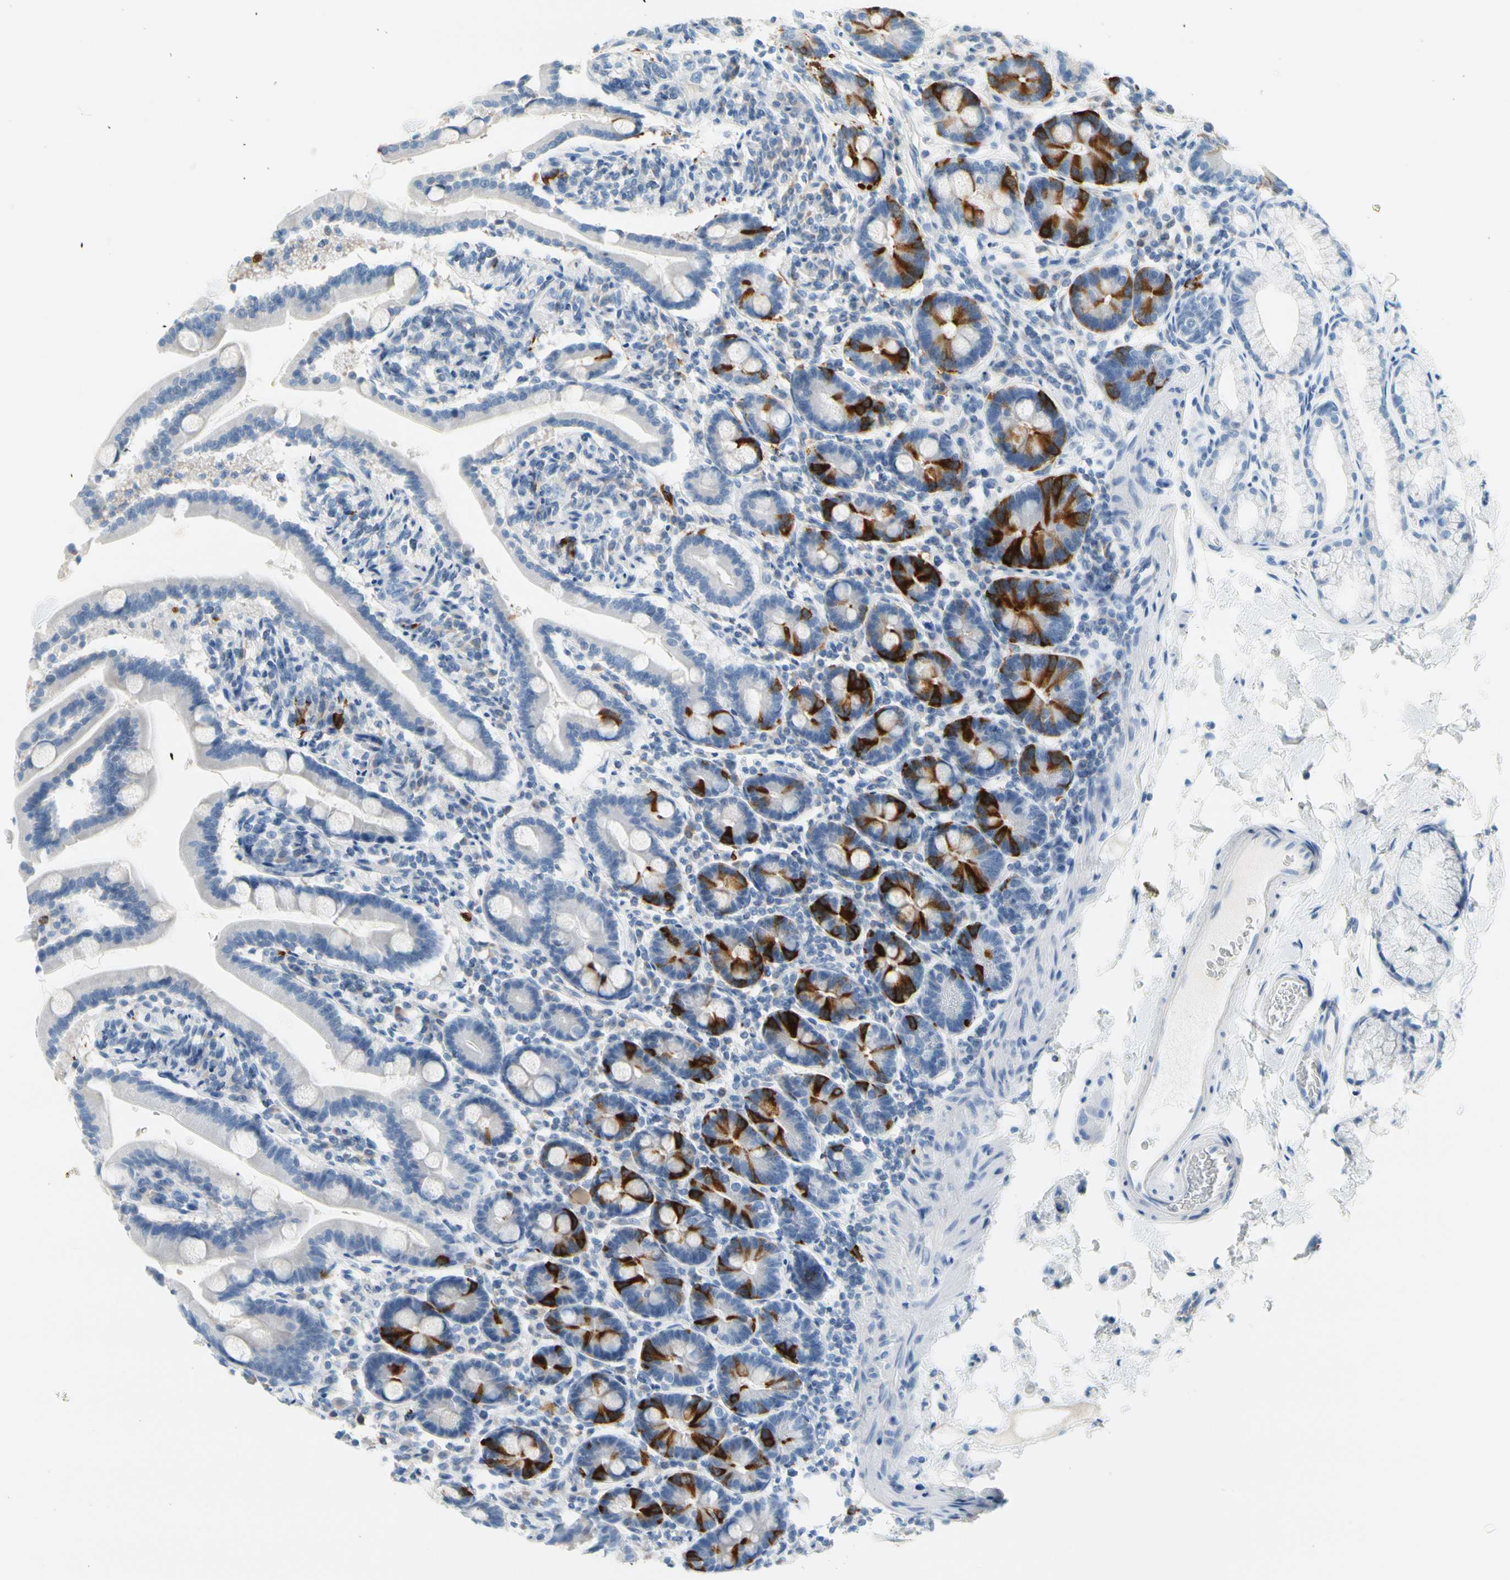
{"staining": {"intensity": "strong", "quantity": "25%-75%", "location": "cytoplasmic/membranous"}, "tissue": "duodenum", "cell_type": "Glandular cells", "image_type": "normal", "snomed": [{"axis": "morphology", "description": "Normal tissue, NOS"}, {"axis": "topography", "description": "Duodenum"}], "caption": "Protein expression analysis of normal duodenum demonstrates strong cytoplasmic/membranous staining in about 25%-75% of glandular cells. (IHC, brightfield microscopy, high magnification).", "gene": "TACC3", "patient": {"sex": "male", "age": 54}}